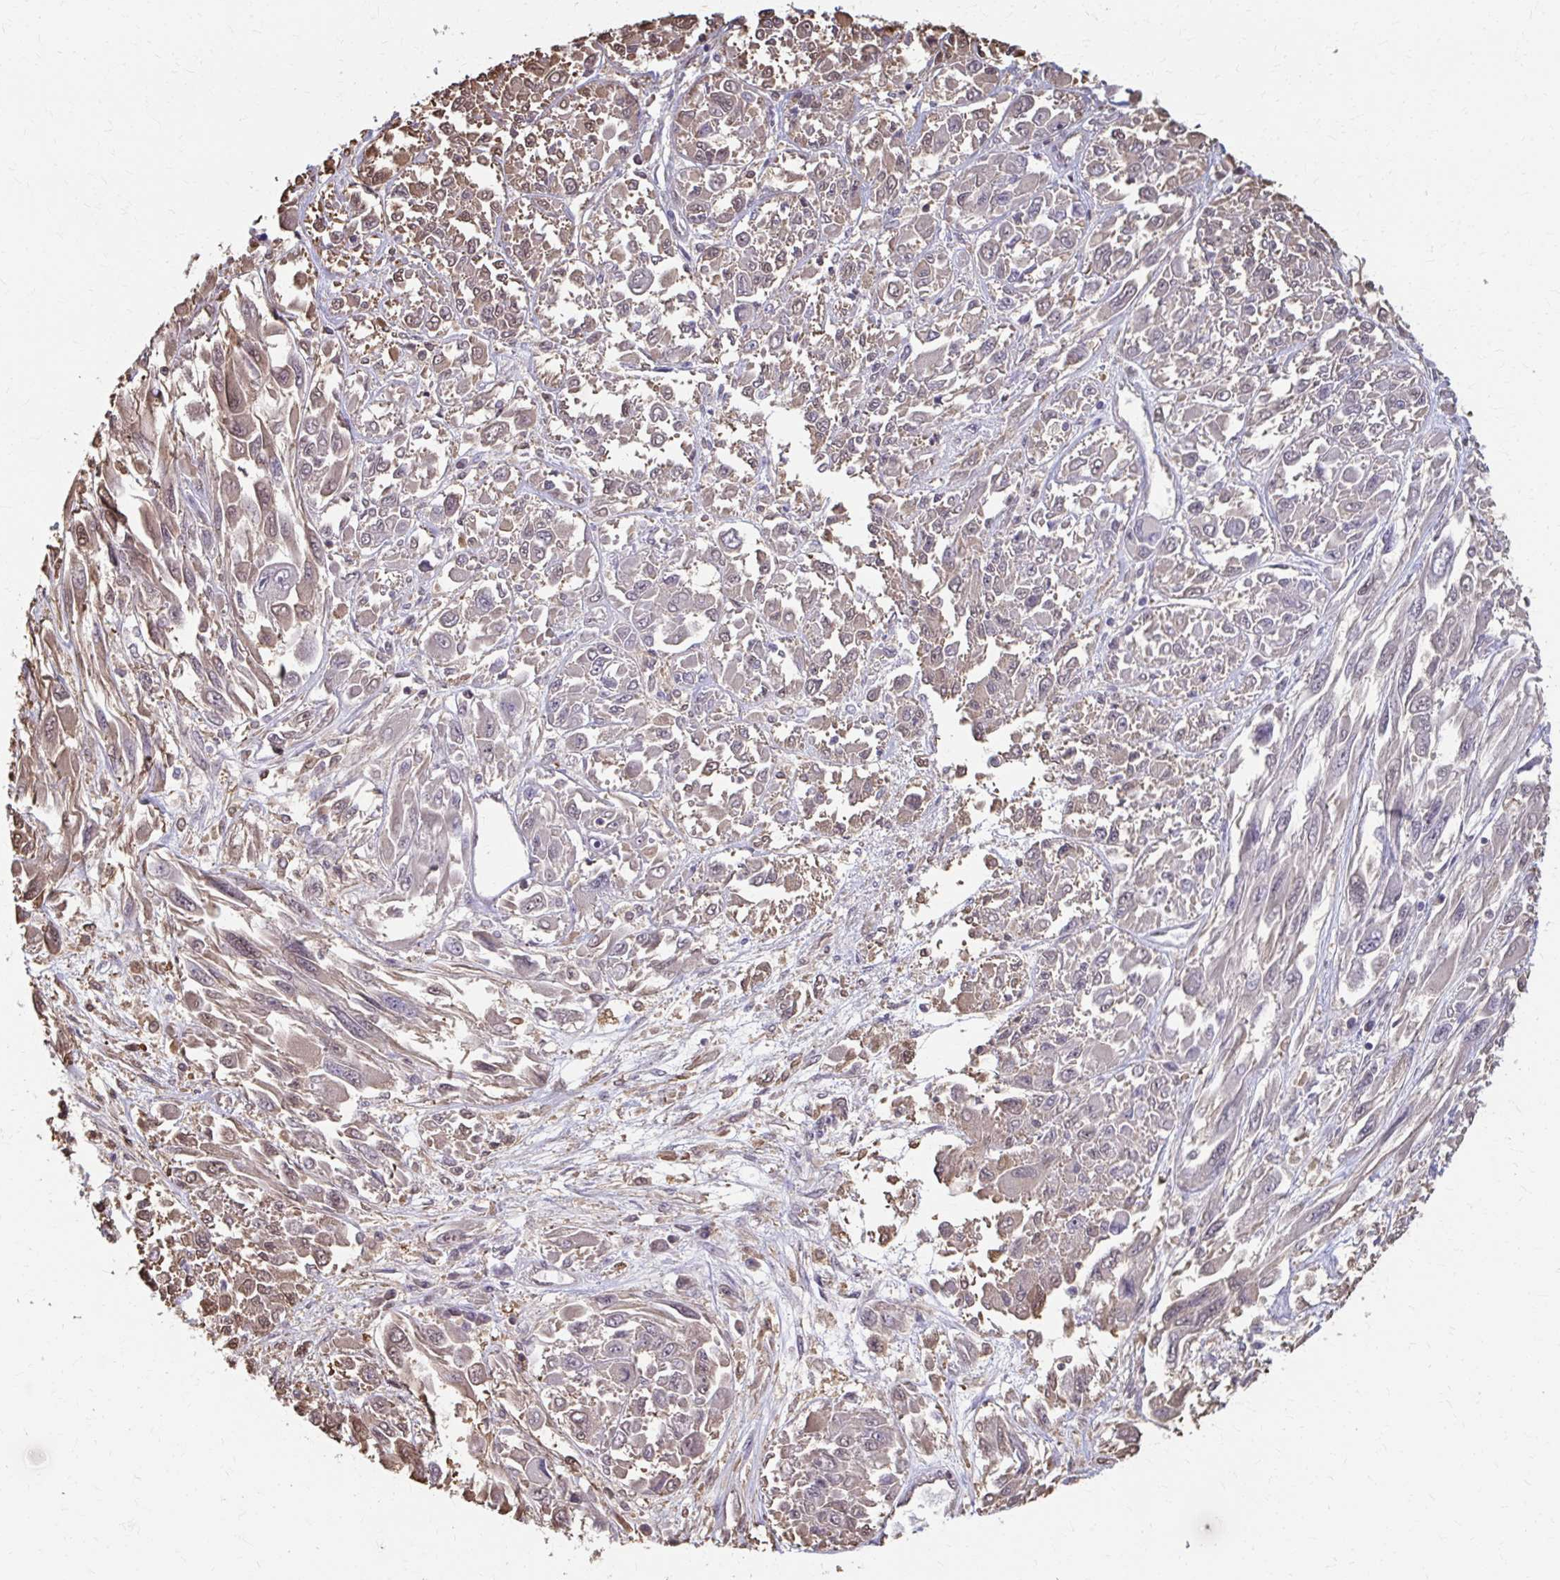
{"staining": {"intensity": "weak", "quantity": "<25%", "location": "nuclear"}, "tissue": "melanoma", "cell_type": "Tumor cells", "image_type": "cancer", "snomed": [{"axis": "morphology", "description": "Malignant melanoma, NOS"}, {"axis": "topography", "description": "Skin"}], "caption": "This is an immunohistochemistry (IHC) photomicrograph of malignant melanoma. There is no staining in tumor cells.", "gene": "ING4", "patient": {"sex": "female", "age": 91}}